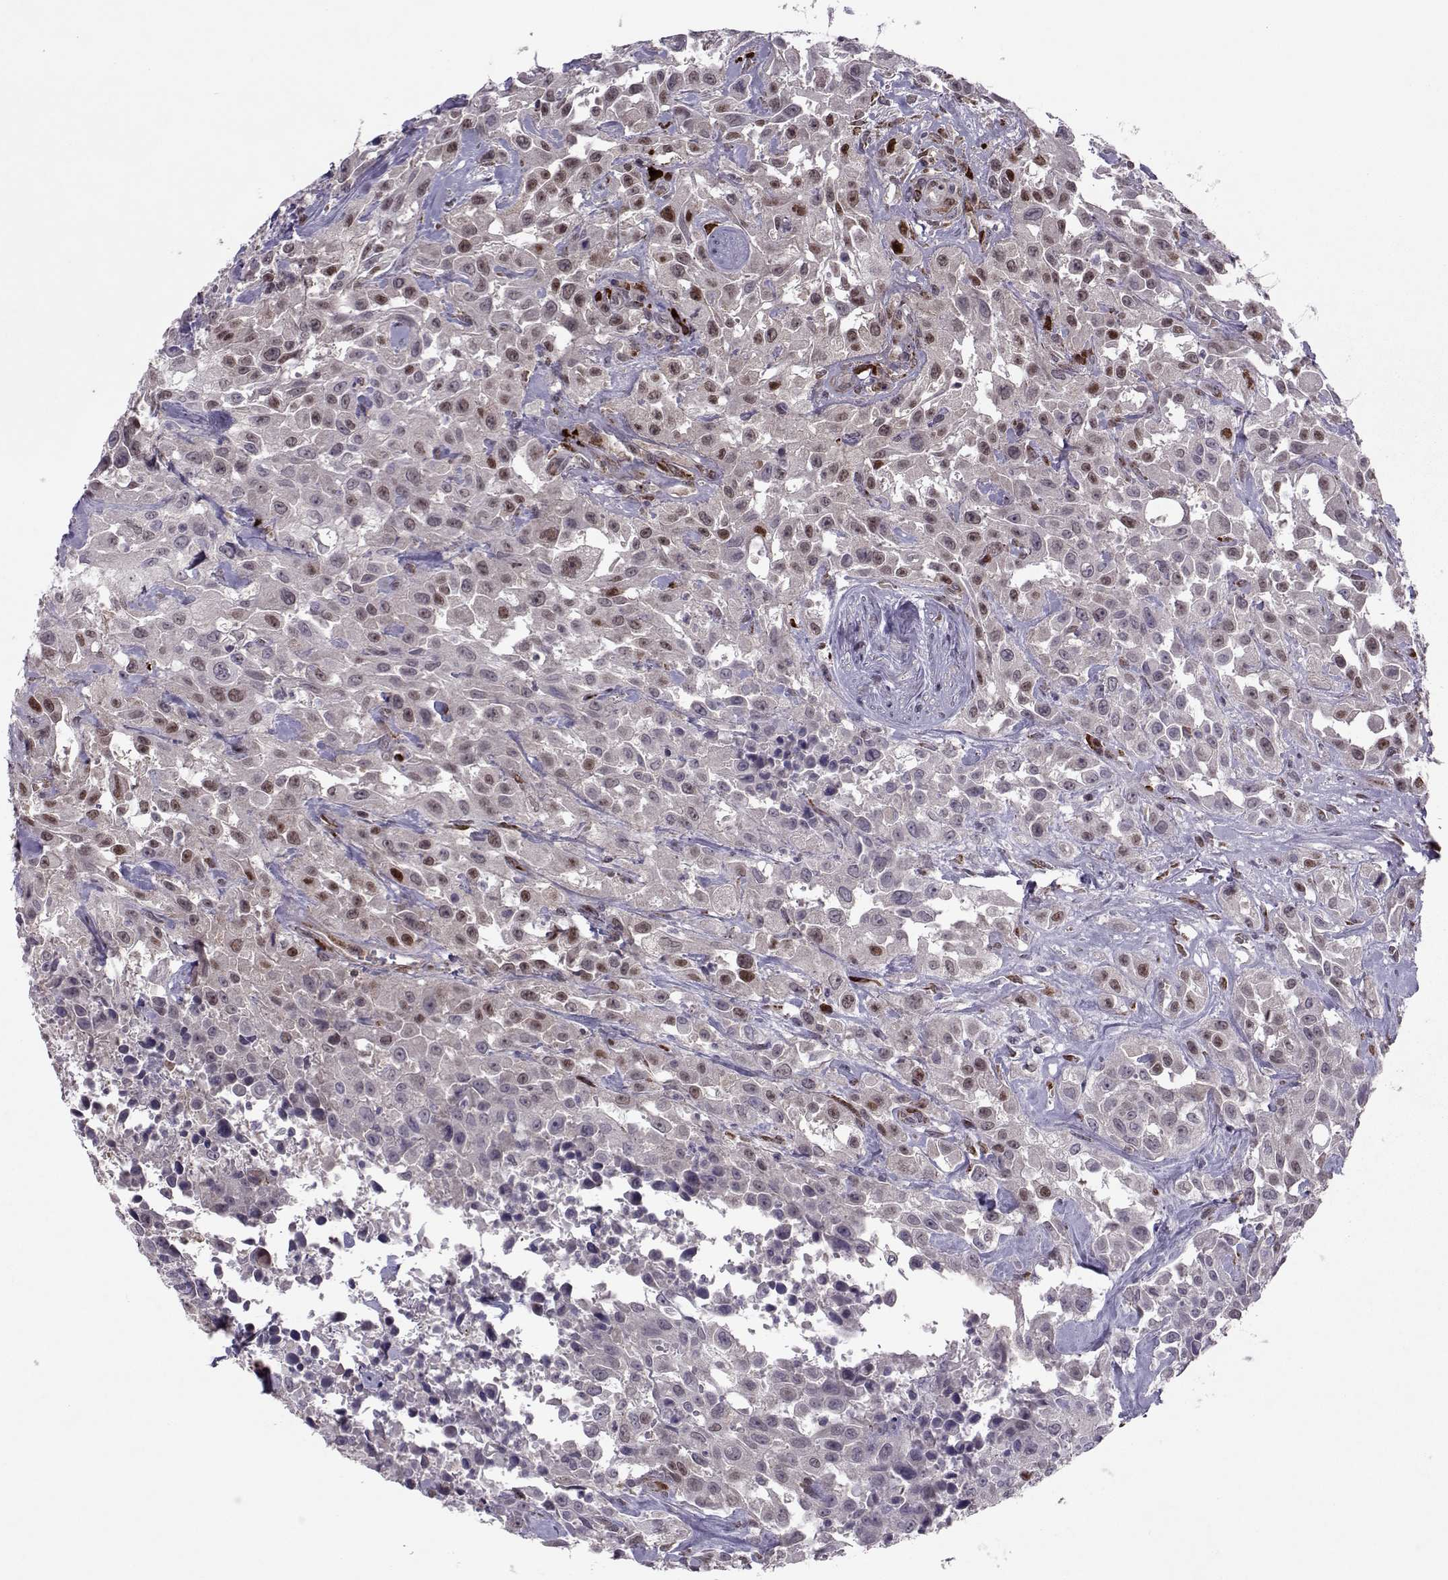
{"staining": {"intensity": "moderate", "quantity": "<25%", "location": "nuclear"}, "tissue": "urothelial cancer", "cell_type": "Tumor cells", "image_type": "cancer", "snomed": [{"axis": "morphology", "description": "Urothelial carcinoma, High grade"}, {"axis": "topography", "description": "Urinary bladder"}], "caption": "A low amount of moderate nuclear staining is present in approximately <25% of tumor cells in high-grade urothelial carcinoma tissue.", "gene": "CDK4", "patient": {"sex": "male", "age": 79}}